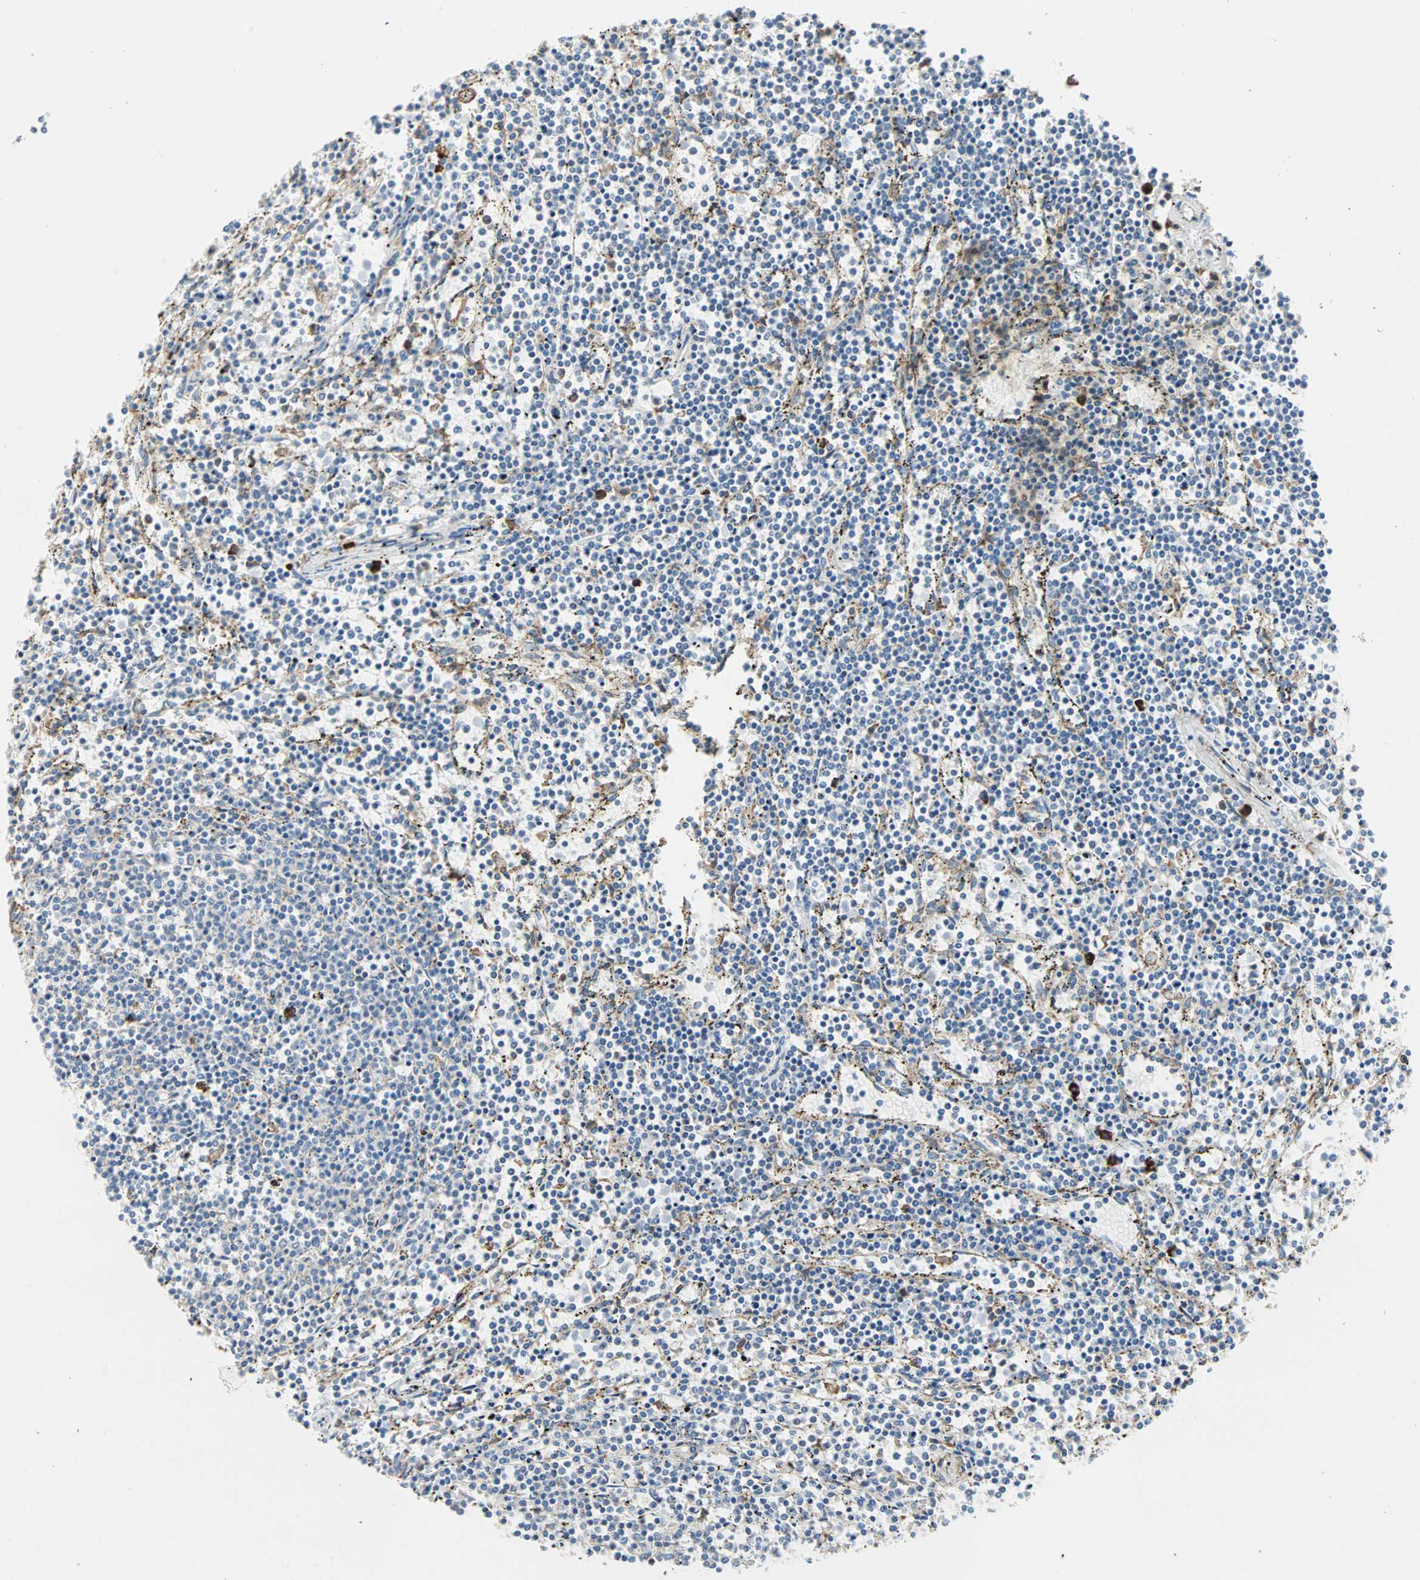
{"staining": {"intensity": "weak", "quantity": "<25%", "location": "cytoplasmic/membranous"}, "tissue": "lymphoma", "cell_type": "Tumor cells", "image_type": "cancer", "snomed": [{"axis": "morphology", "description": "Malignant lymphoma, non-Hodgkin's type, Low grade"}, {"axis": "topography", "description": "Spleen"}], "caption": "Malignant lymphoma, non-Hodgkin's type (low-grade) stained for a protein using immunohistochemistry (IHC) demonstrates no expression tumor cells.", "gene": "PLCXD1", "patient": {"sex": "female", "age": 50}}